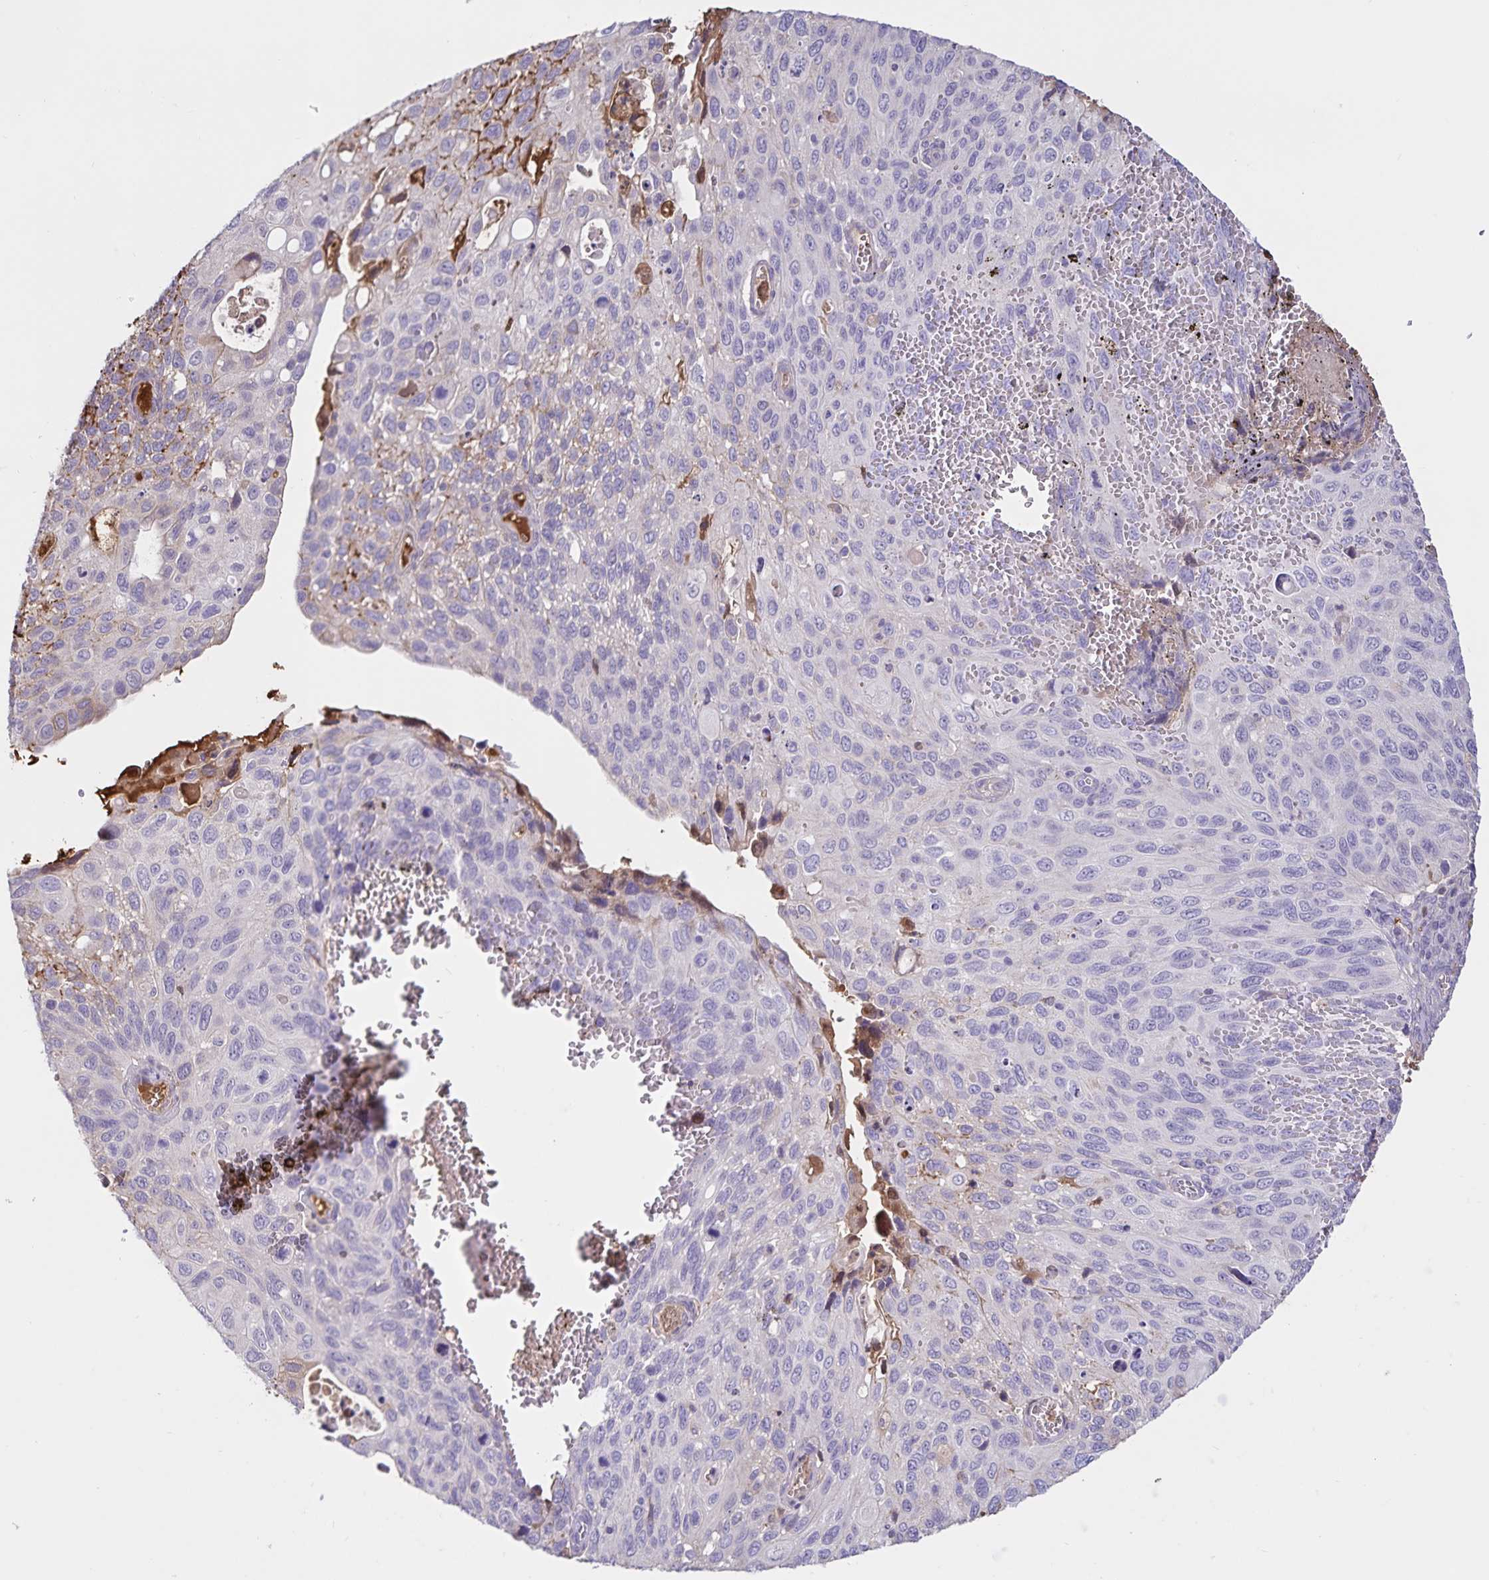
{"staining": {"intensity": "negative", "quantity": "none", "location": "none"}, "tissue": "cervical cancer", "cell_type": "Tumor cells", "image_type": "cancer", "snomed": [{"axis": "morphology", "description": "Squamous cell carcinoma, NOS"}, {"axis": "topography", "description": "Cervix"}], "caption": "A micrograph of human cervical squamous cell carcinoma is negative for staining in tumor cells.", "gene": "FGG", "patient": {"sex": "female", "age": 70}}